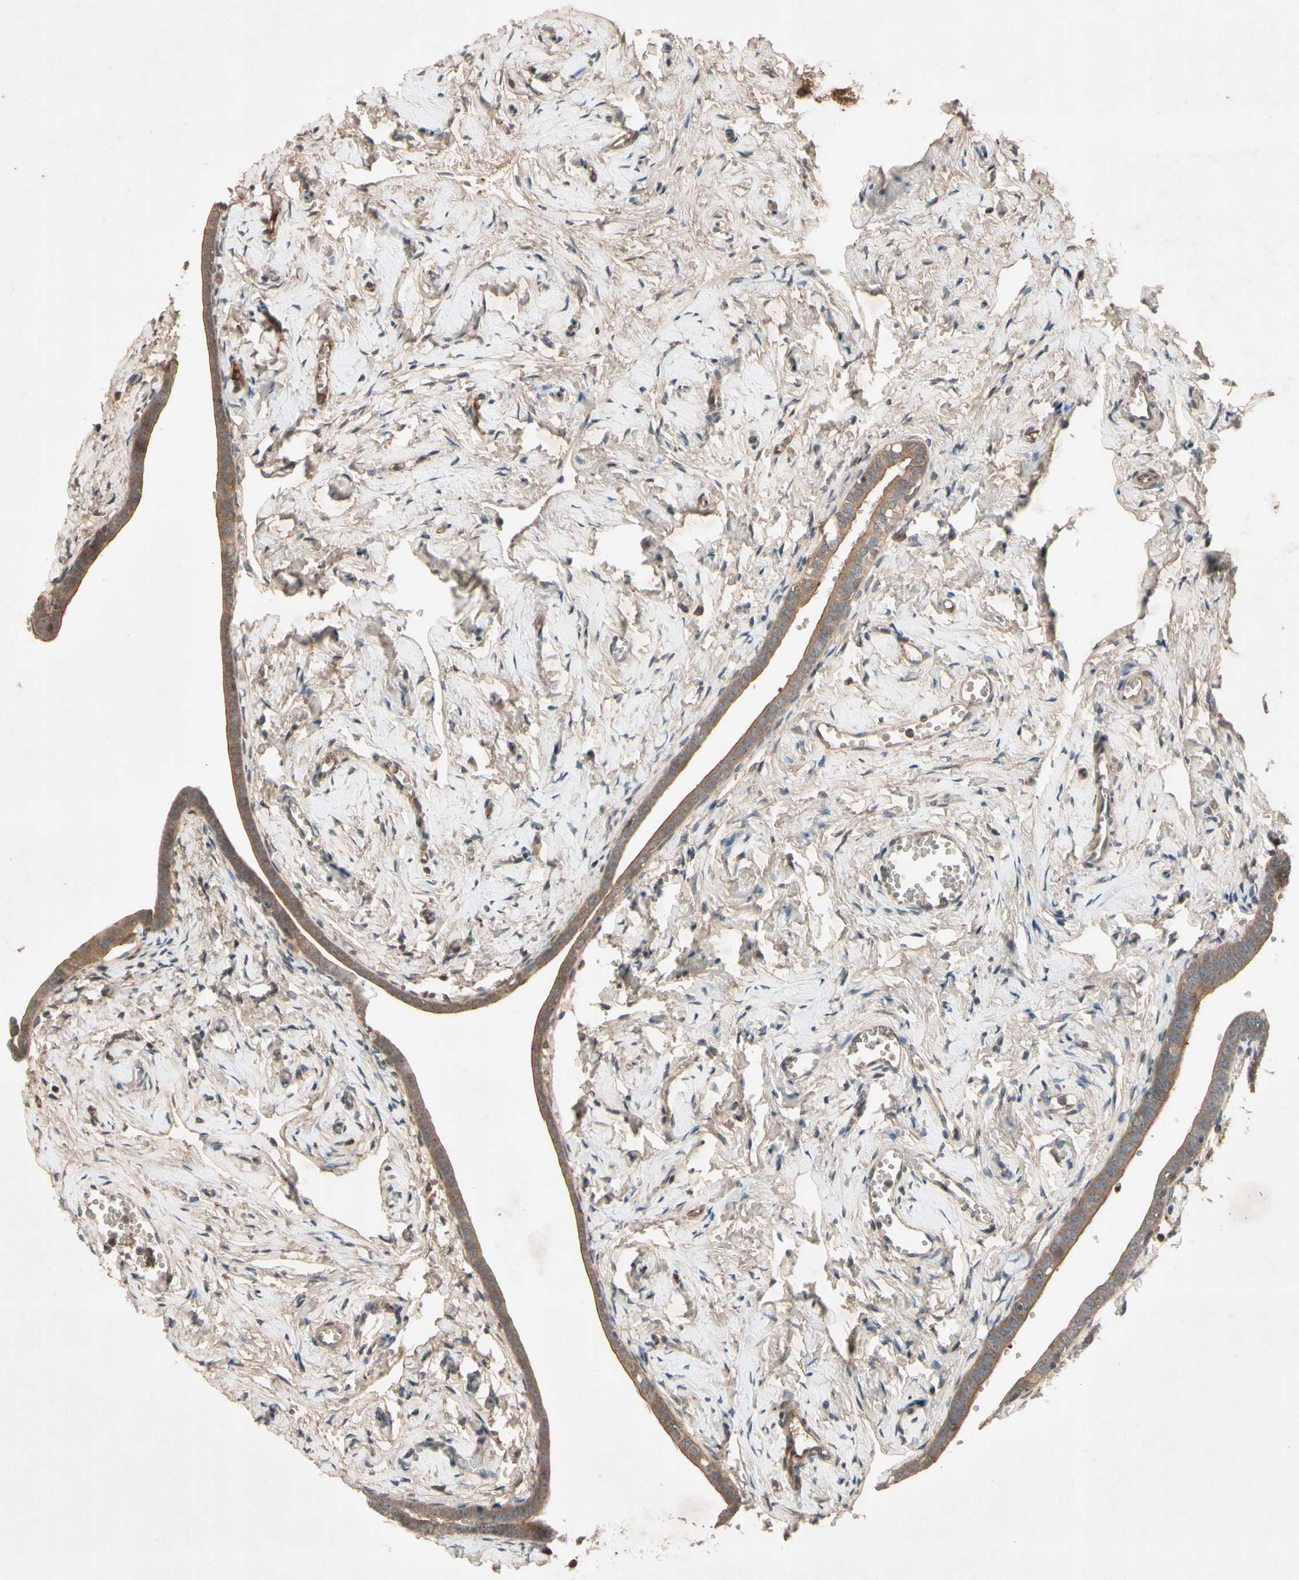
{"staining": {"intensity": "moderate", "quantity": ">75%", "location": "cytoplasmic/membranous"}, "tissue": "fallopian tube", "cell_type": "Glandular cells", "image_type": "normal", "snomed": [{"axis": "morphology", "description": "Normal tissue, NOS"}, {"axis": "topography", "description": "Fallopian tube"}], "caption": "Immunohistochemical staining of unremarkable human fallopian tube reveals medium levels of moderate cytoplasmic/membranous positivity in about >75% of glandular cells.", "gene": "NSF", "patient": {"sex": "female", "age": 71}}